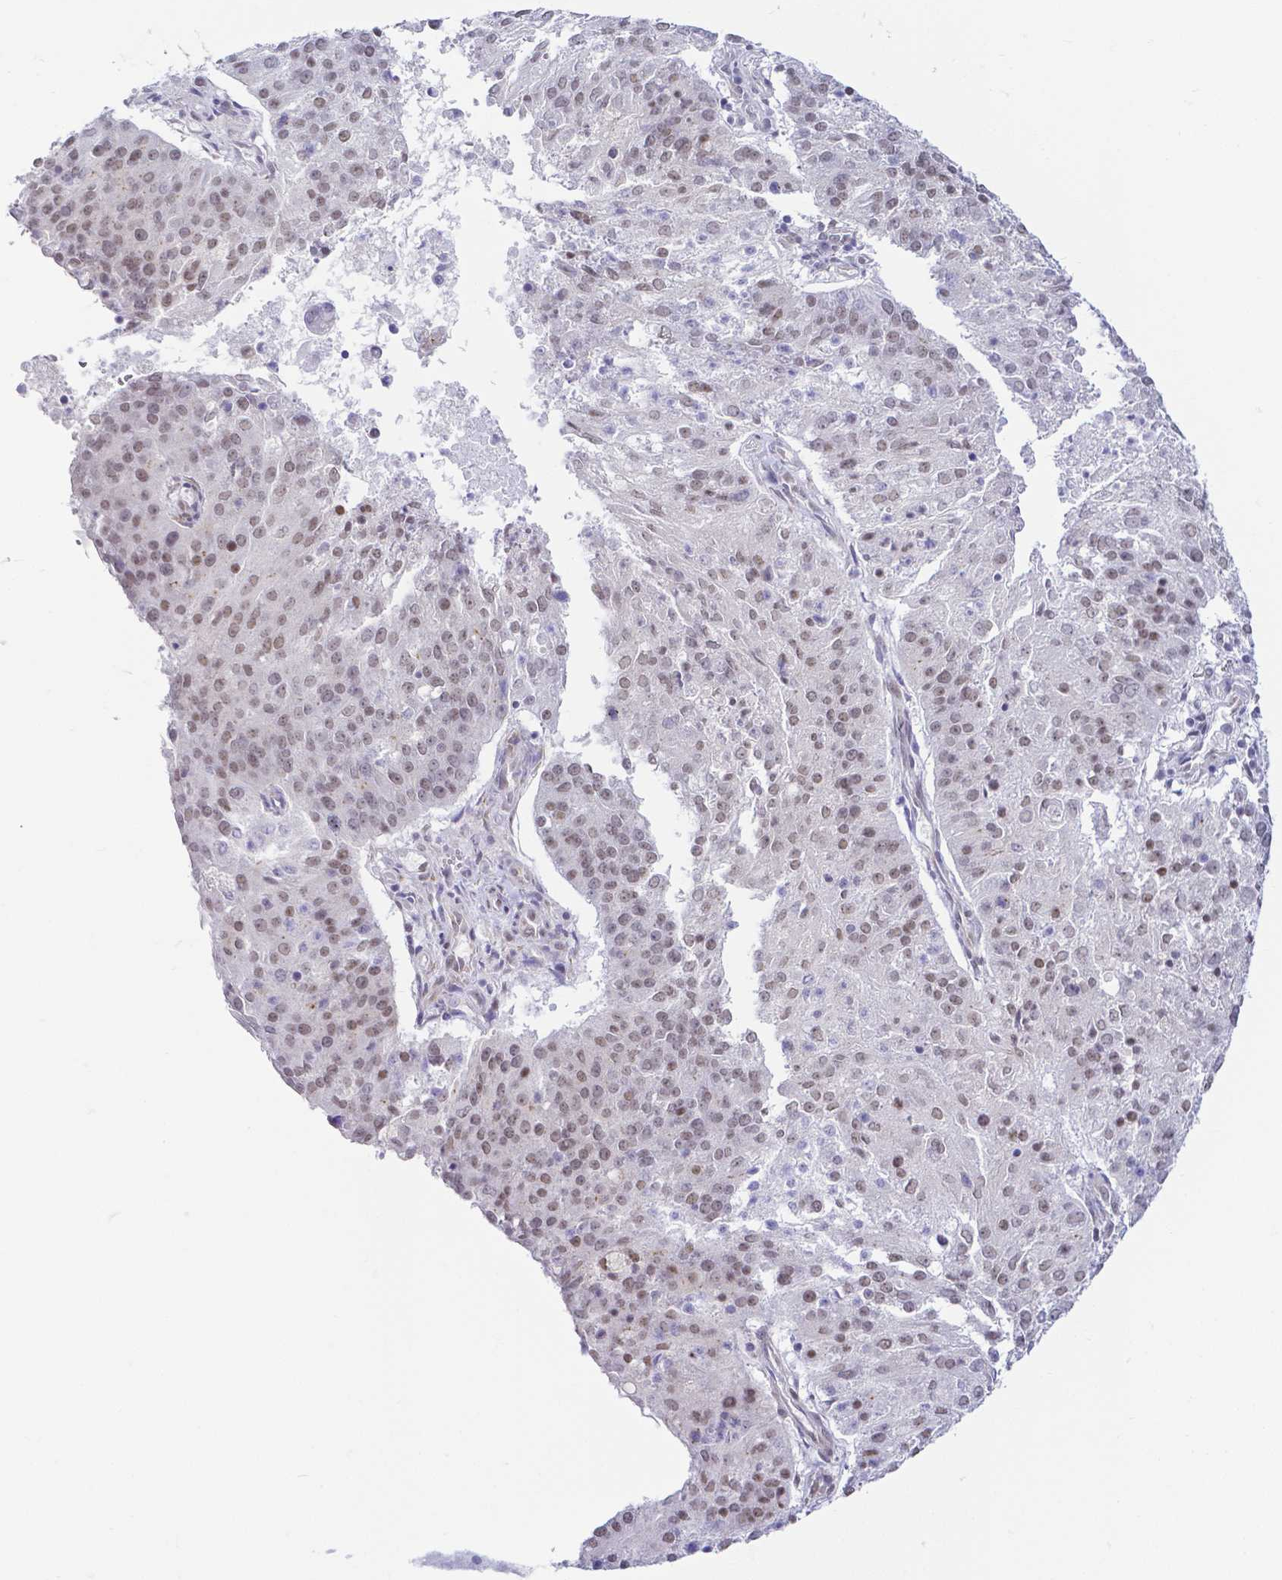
{"staining": {"intensity": "weak", "quantity": "25%-75%", "location": "nuclear"}, "tissue": "endometrial cancer", "cell_type": "Tumor cells", "image_type": "cancer", "snomed": [{"axis": "morphology", "description": "Adenocarcinoma, NOS"}, {"axis": "topography", "description": "Endometrium"}], "caption": "DAB immunohistochemical staining of endometrial cancer demonstrates weak nuclear protein positivity in approximately 25%-75% of tumor cells. The protein is shown in brown color, while the nuclei are stained blue.", "gene": "FAM83G", "patient": {"sex": "female", "age": 82}}